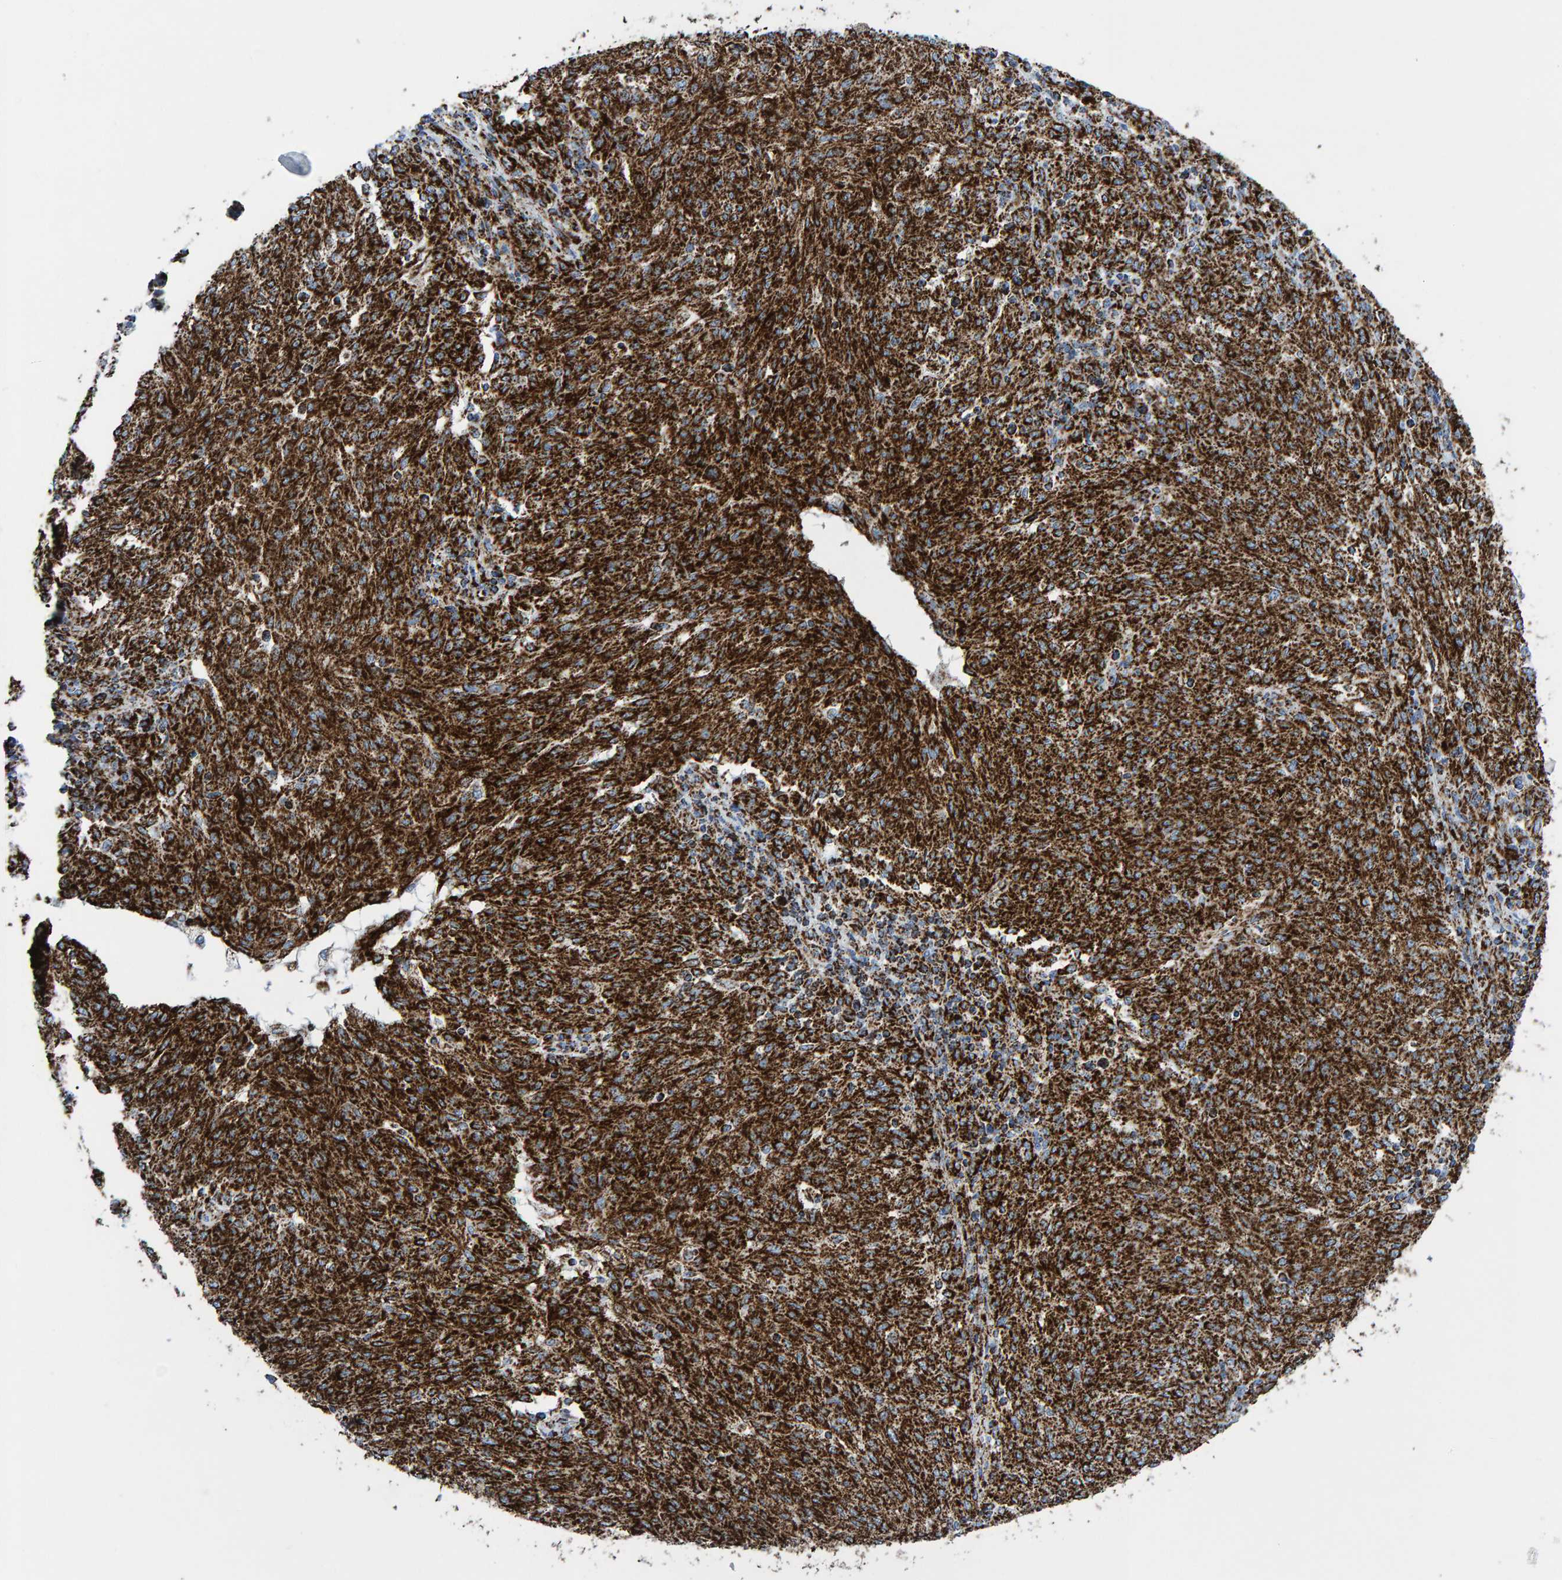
{"staining": {"intensity": "strong", "quantity": ">75%", "location": "cytoplasmic/membranous"}, "tissue": "melanoma", "cell_type": "Tumor cells", "image_type": "cancer", "snomed": [{"axis": "morphology", "description": "Malignant melanoma, NOS"}, {"axis": "topography", "description": "Skin"}], "caption": "Tumor cells demonstrate high levels of strong cytoplasmic/membranous expression in about >75% of cells in human melanoma.", "gene": "ENSG00000262660", "patient": {"sex": "female", "age": 72}}